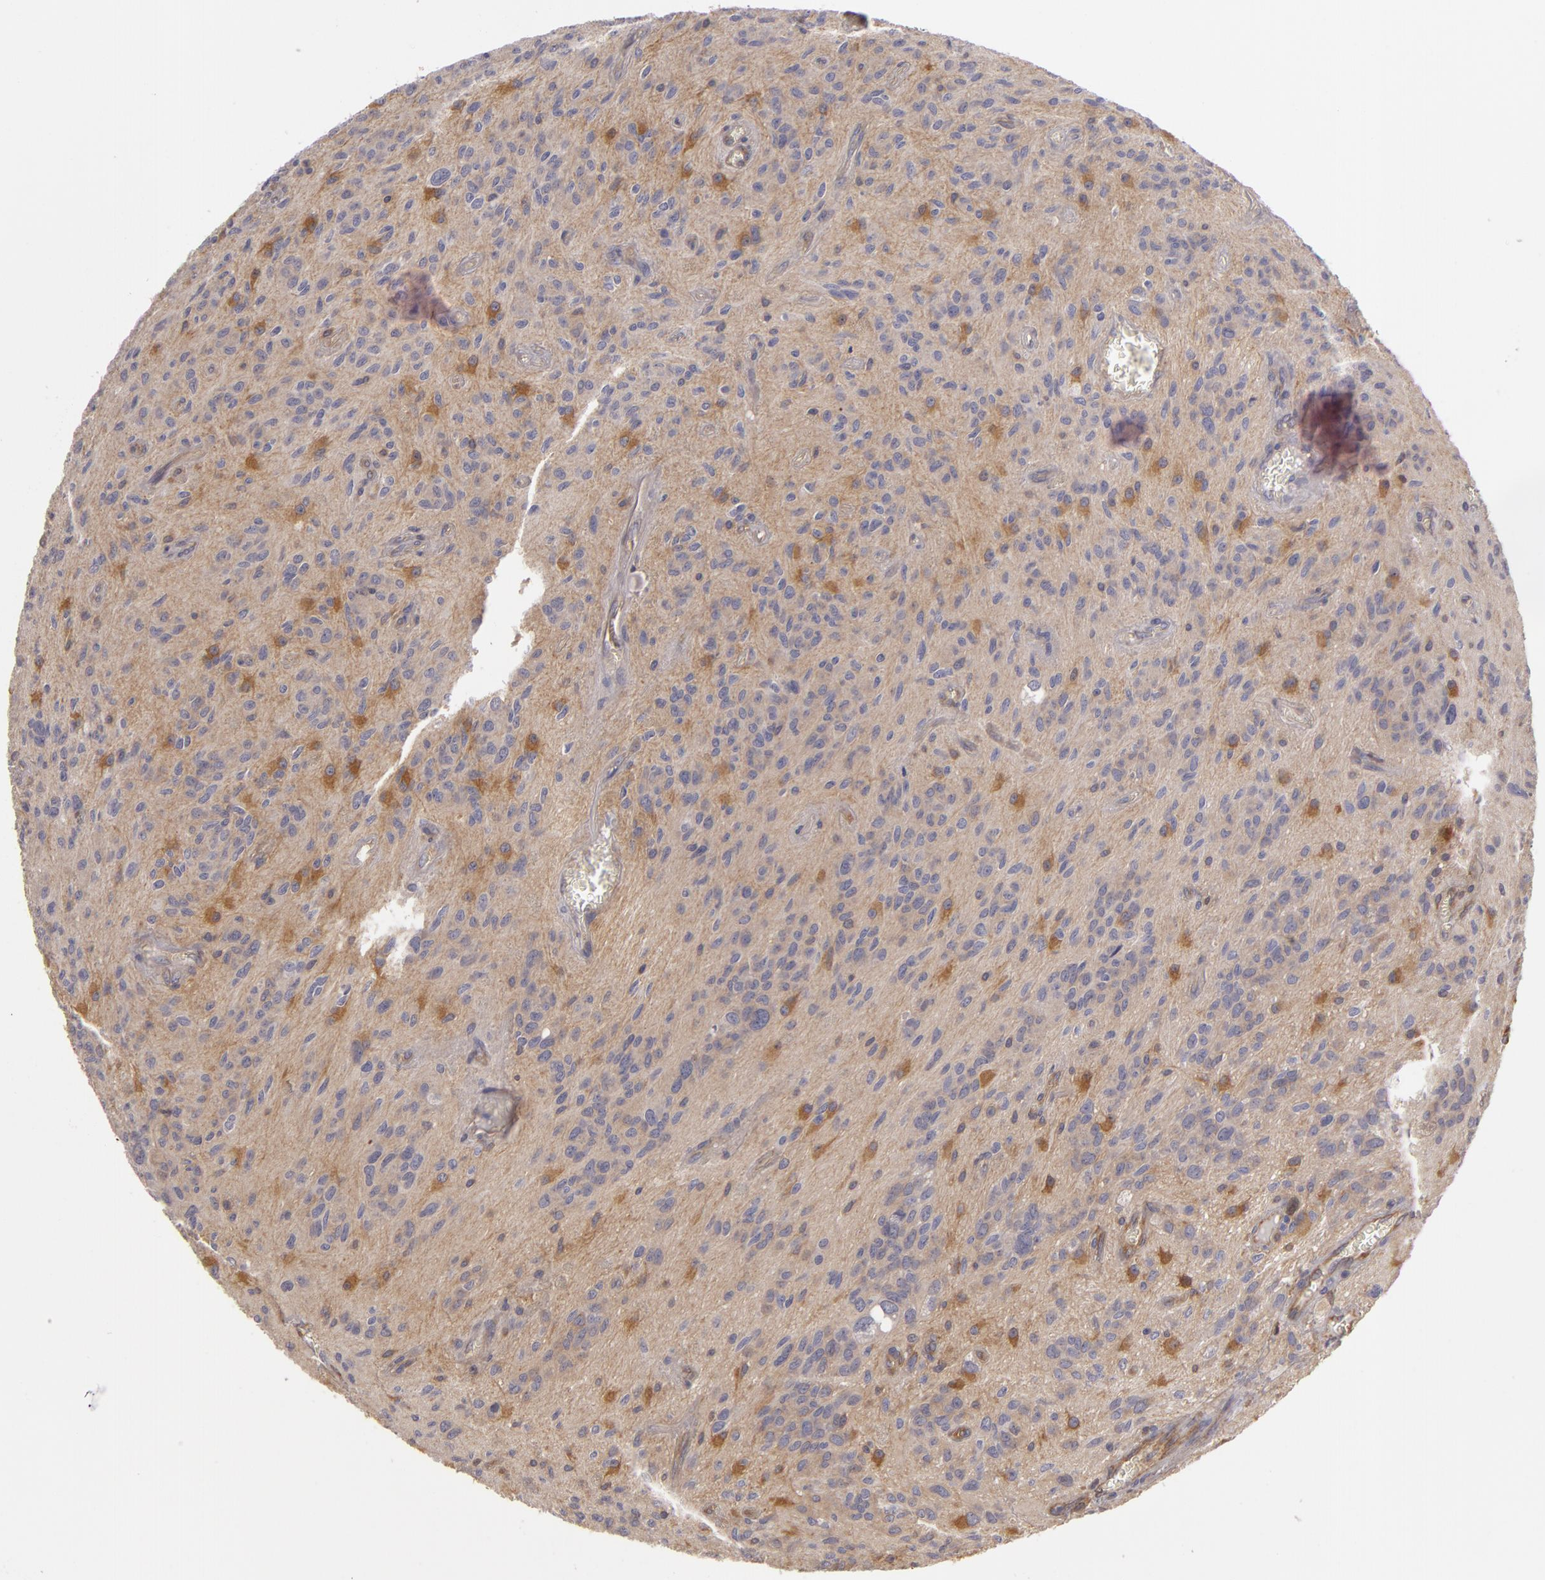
{"staining": {"intensity": "moderate", "quantity": "25%-75%", "location": "cytoplasmic/membranous"}, "tissue": "glioma", "cell_type": "Tumor cells", "image_type": "cancer", "snomed": [{"axis": "morphology", "description": "Glioma, malignant, Low grade"}, {"axis": "topography", "description": "Brain"}], "caption": "Glioma stained with DAB IHC shows medium levels of moderate cytoplasmic/membranous staining in about 25%-75% of tumor cells. The staining is performed using DAB brown chromogen to label protein expression. The nuclei are counter-stained blue using hematoxylin.", "gene": "ZNF229", "patient": {"sex": "female", "age": 15}}